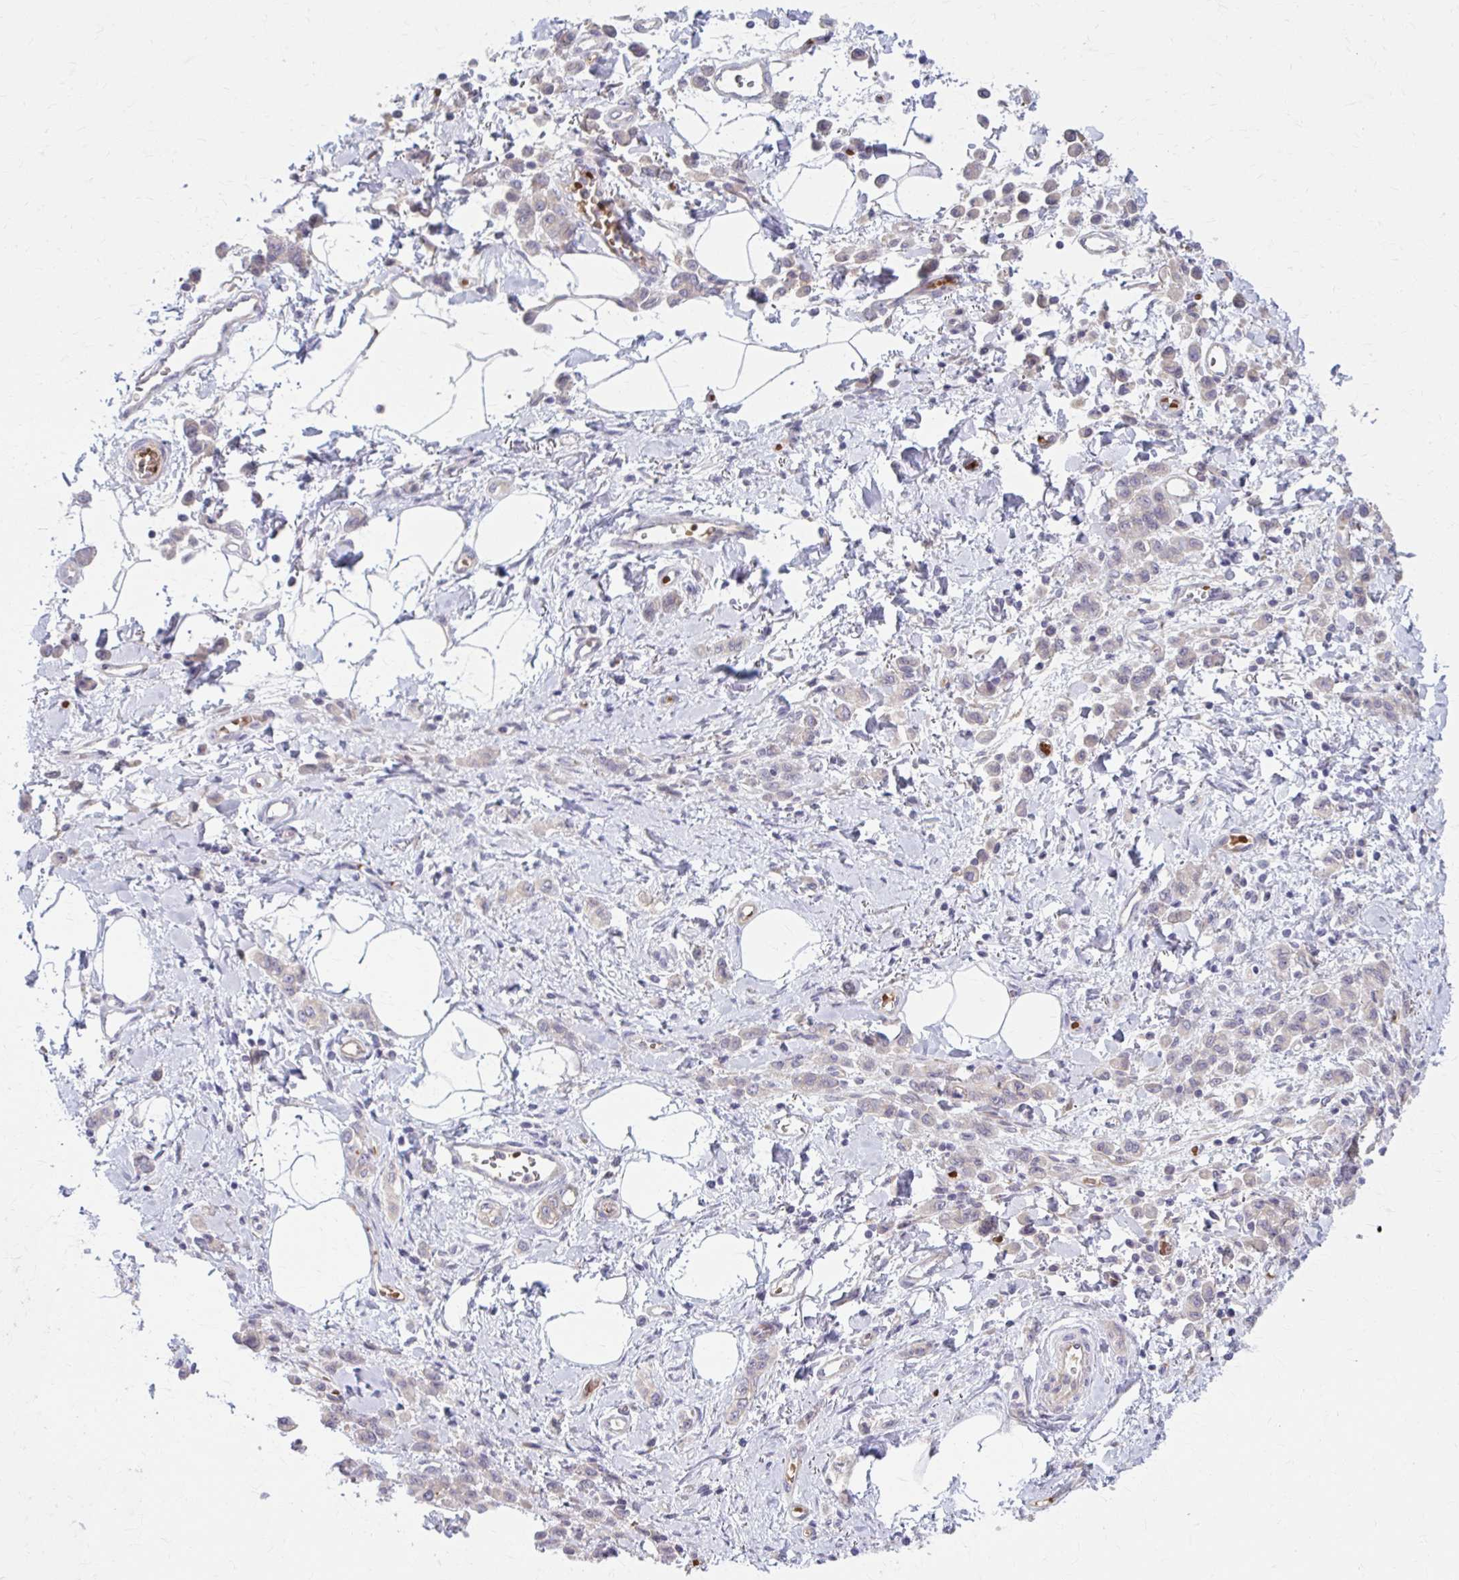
{"staining": {"intensity": "negative", "quantity": "none", "location": "none"}, "tissue": "stomach cancer", "cell_type": "Tumor cells", "image_type": "cancer", "snomed": [{"axis": "morphology", "description": "Adenocarcinoma, NOS"}, {"axis": "topography", "description": "Stomach"}], "caption": "Stomach cancer (adenocarcinoma) stained for a protein using IHC reveals no expression tumor cells.", "gene": "SNF8", "patient": {"sex": "male", "age": 77}}